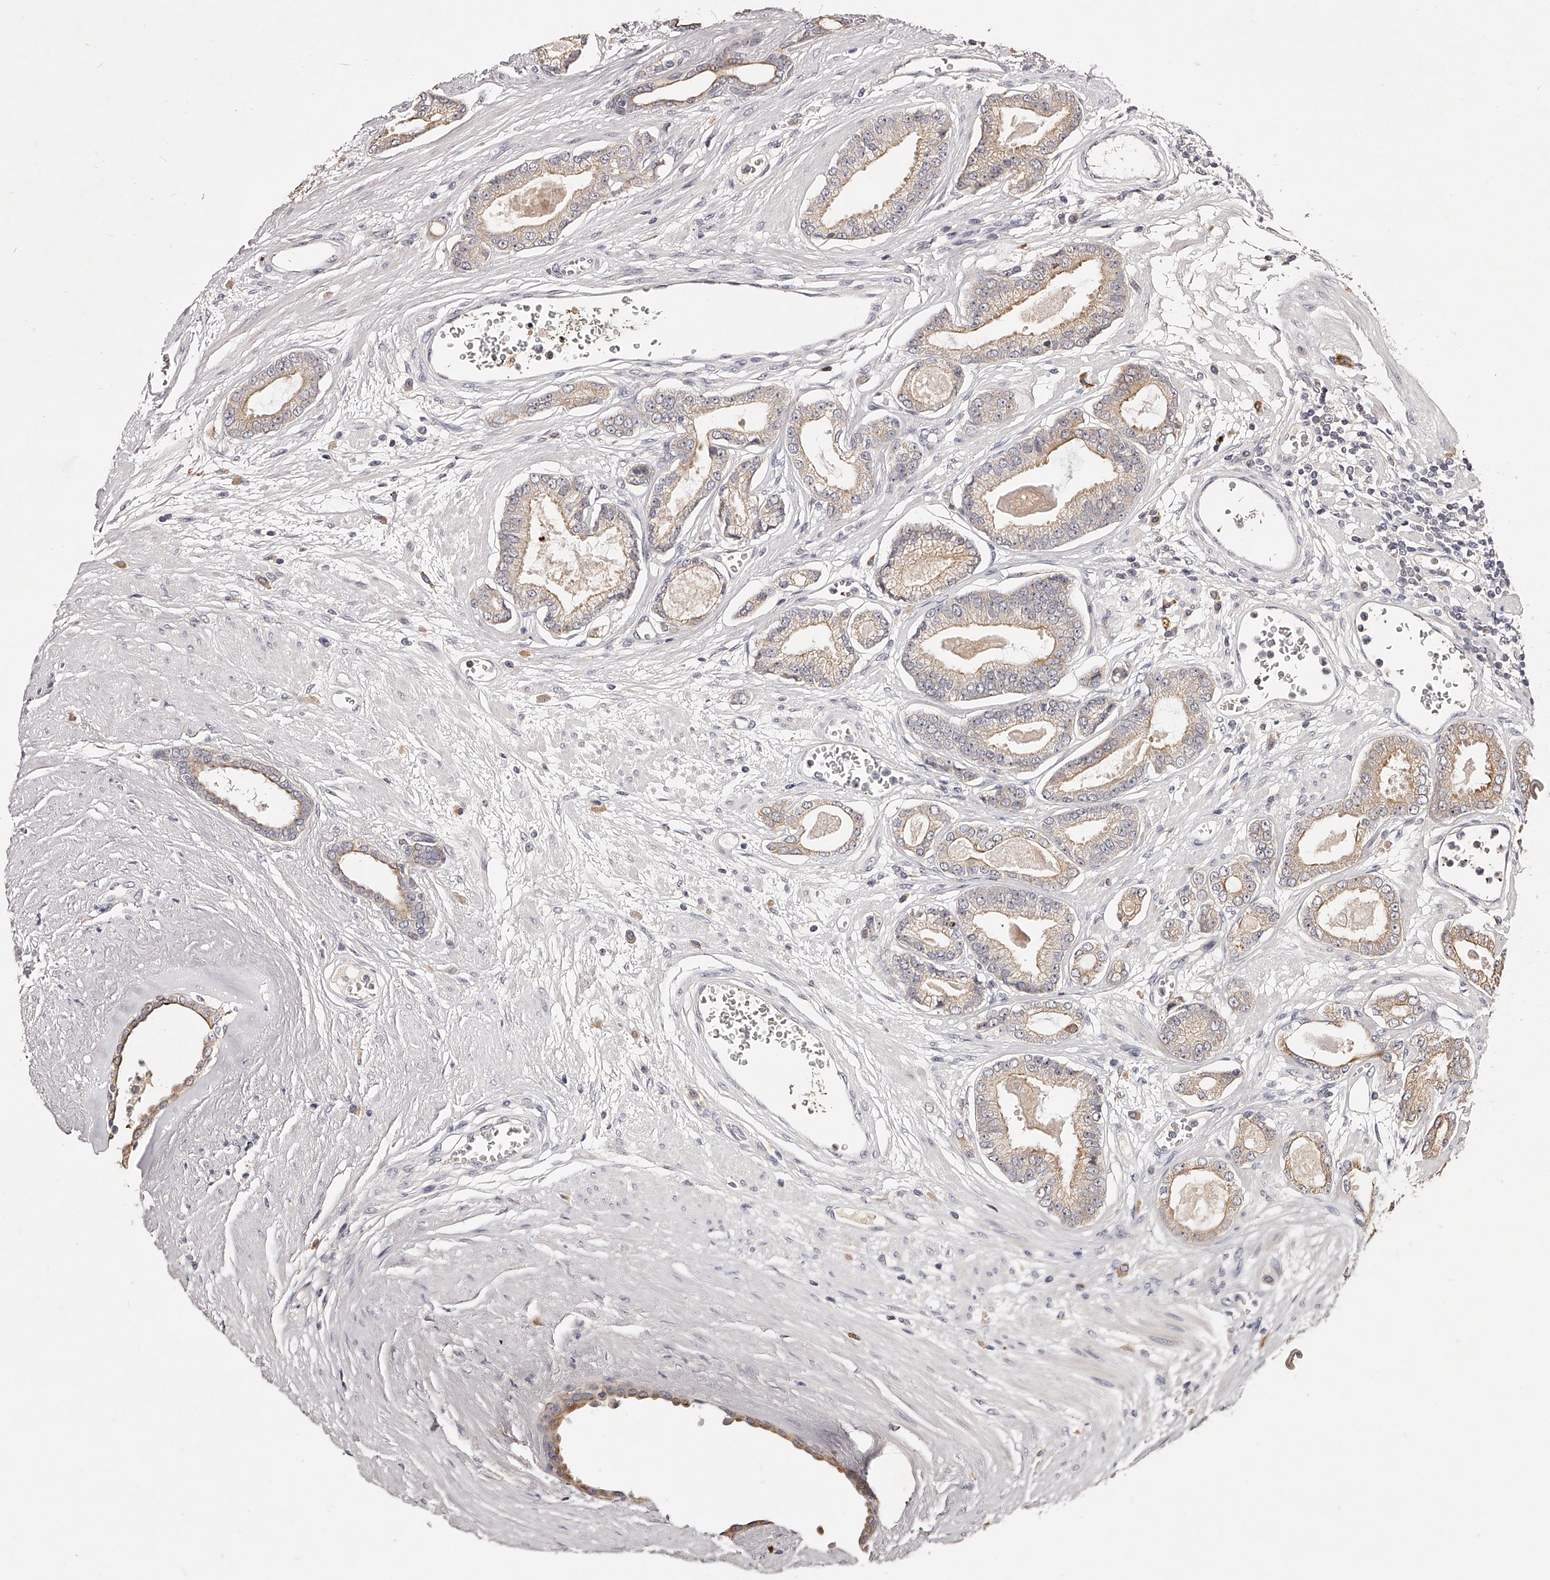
{"staining": {"intensity": "weak", "quantity": "25%-75%", "location": "cytoplasmic/membranous"}, "tissue": "prostate cancer", "cell_type": "Tumor cells", "image_type": "cancer", "snomed": [{"axis": "morphology", "description": "Adenocarcinoma, Low grade"}, {"axis": "topography", "description": "Prostate"}], "caption": "Protein expression analysis of low-grade adenocarcinoma (prostate) shows weak cytoplasmic/membranous positivity in approximately 25%-75% of tumor cells.", "gene": "PHACTR1", "patient": {"sex": "male", "age": 60}}